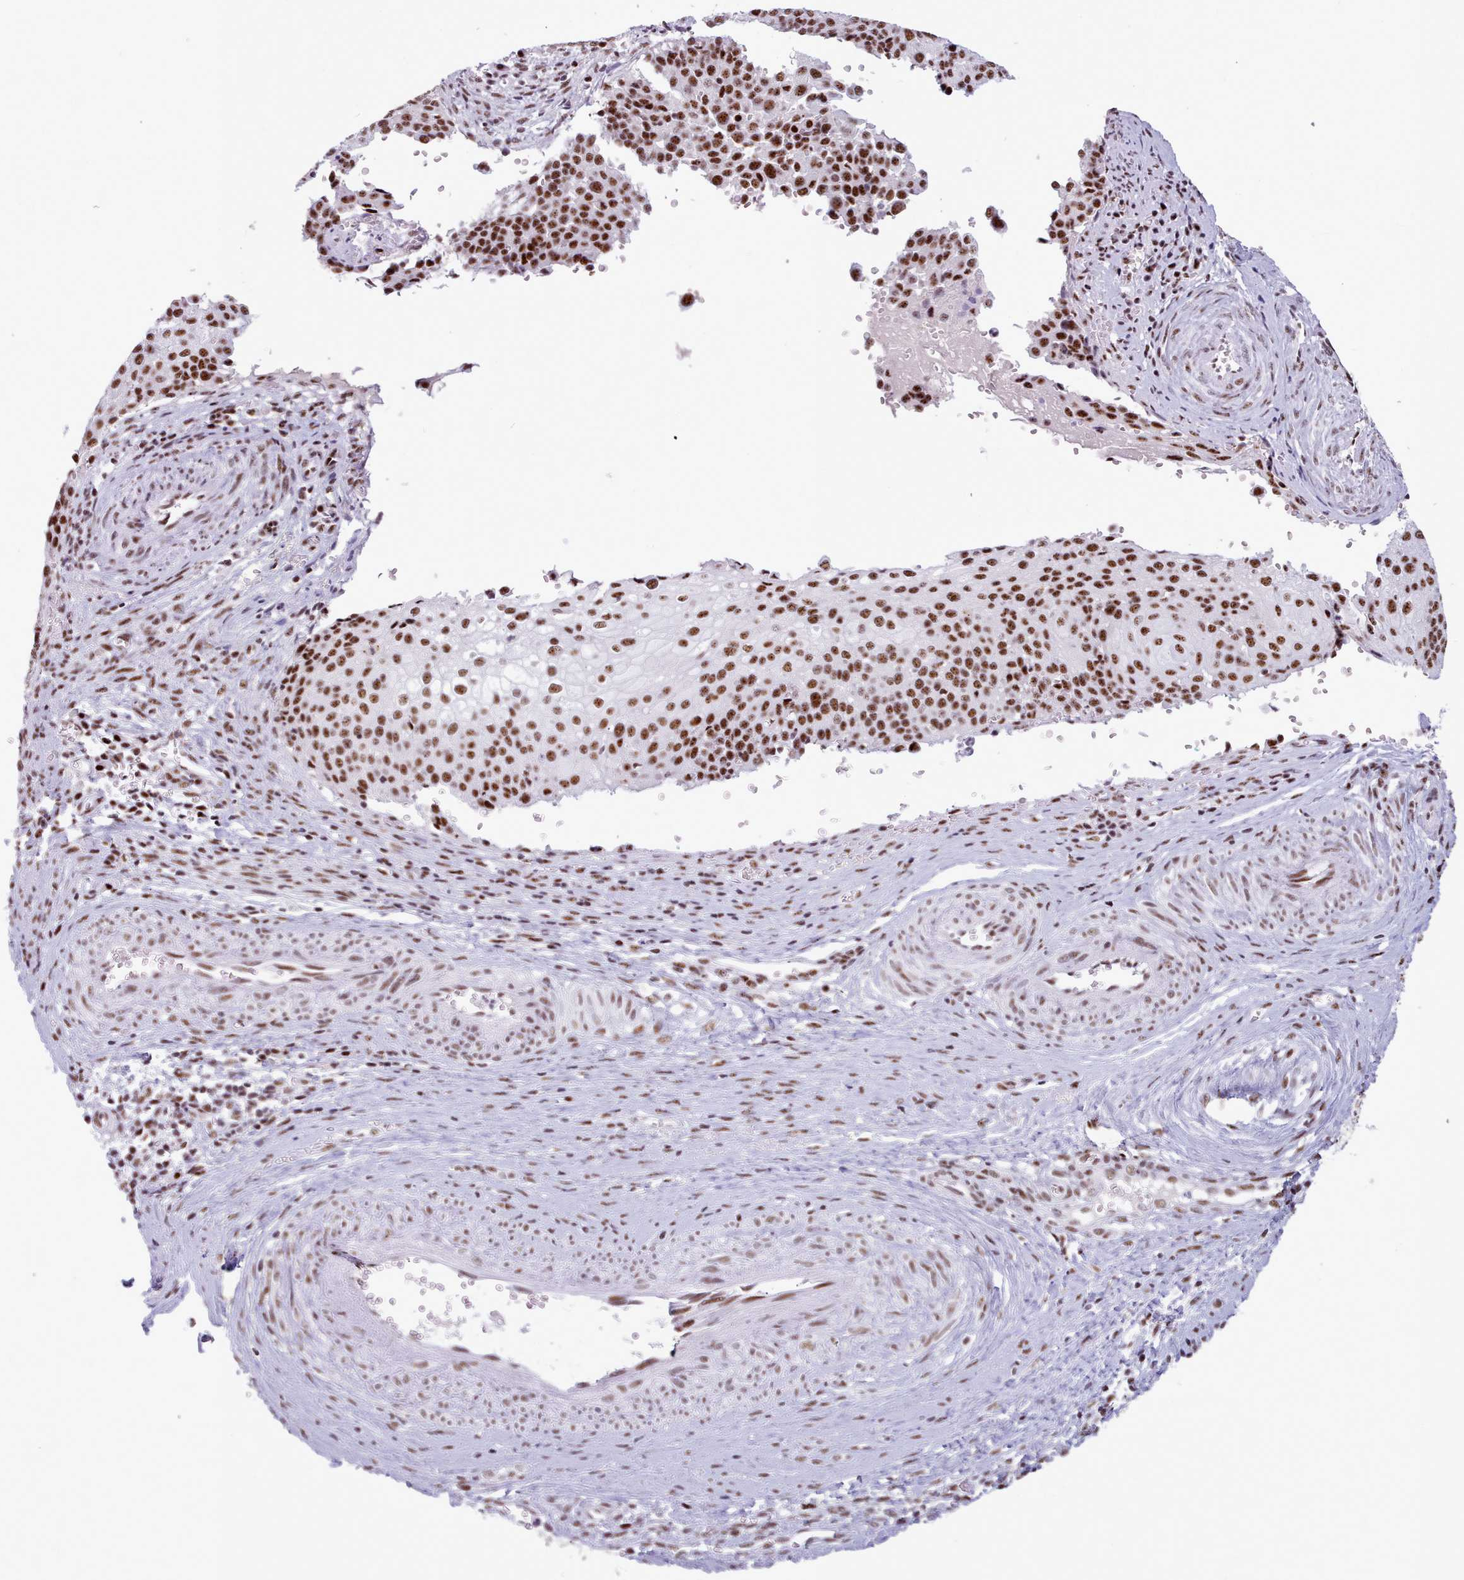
{"staining": {"intensity": "moderate", "quantity": ">75%", "location": "nuclear"}, "tissue": "cervical cancer", "cell_type": "Tumor cells", "image_type": "cancer", "snomed": [{"axis": "morphology", "description": "Squamous cell carcinoma, NOS"}, {"axis": "topography", "description": "Cervix"}], "caption": "A histopathology image showing moderate nuclear expression in approximately >75% of tumor cells in cervical squamous cell carcinoma, as visualized by brown immunohistochemical staining.", "gene": "TMEM35B", "patient": {"sex": "female", "age": 44}}